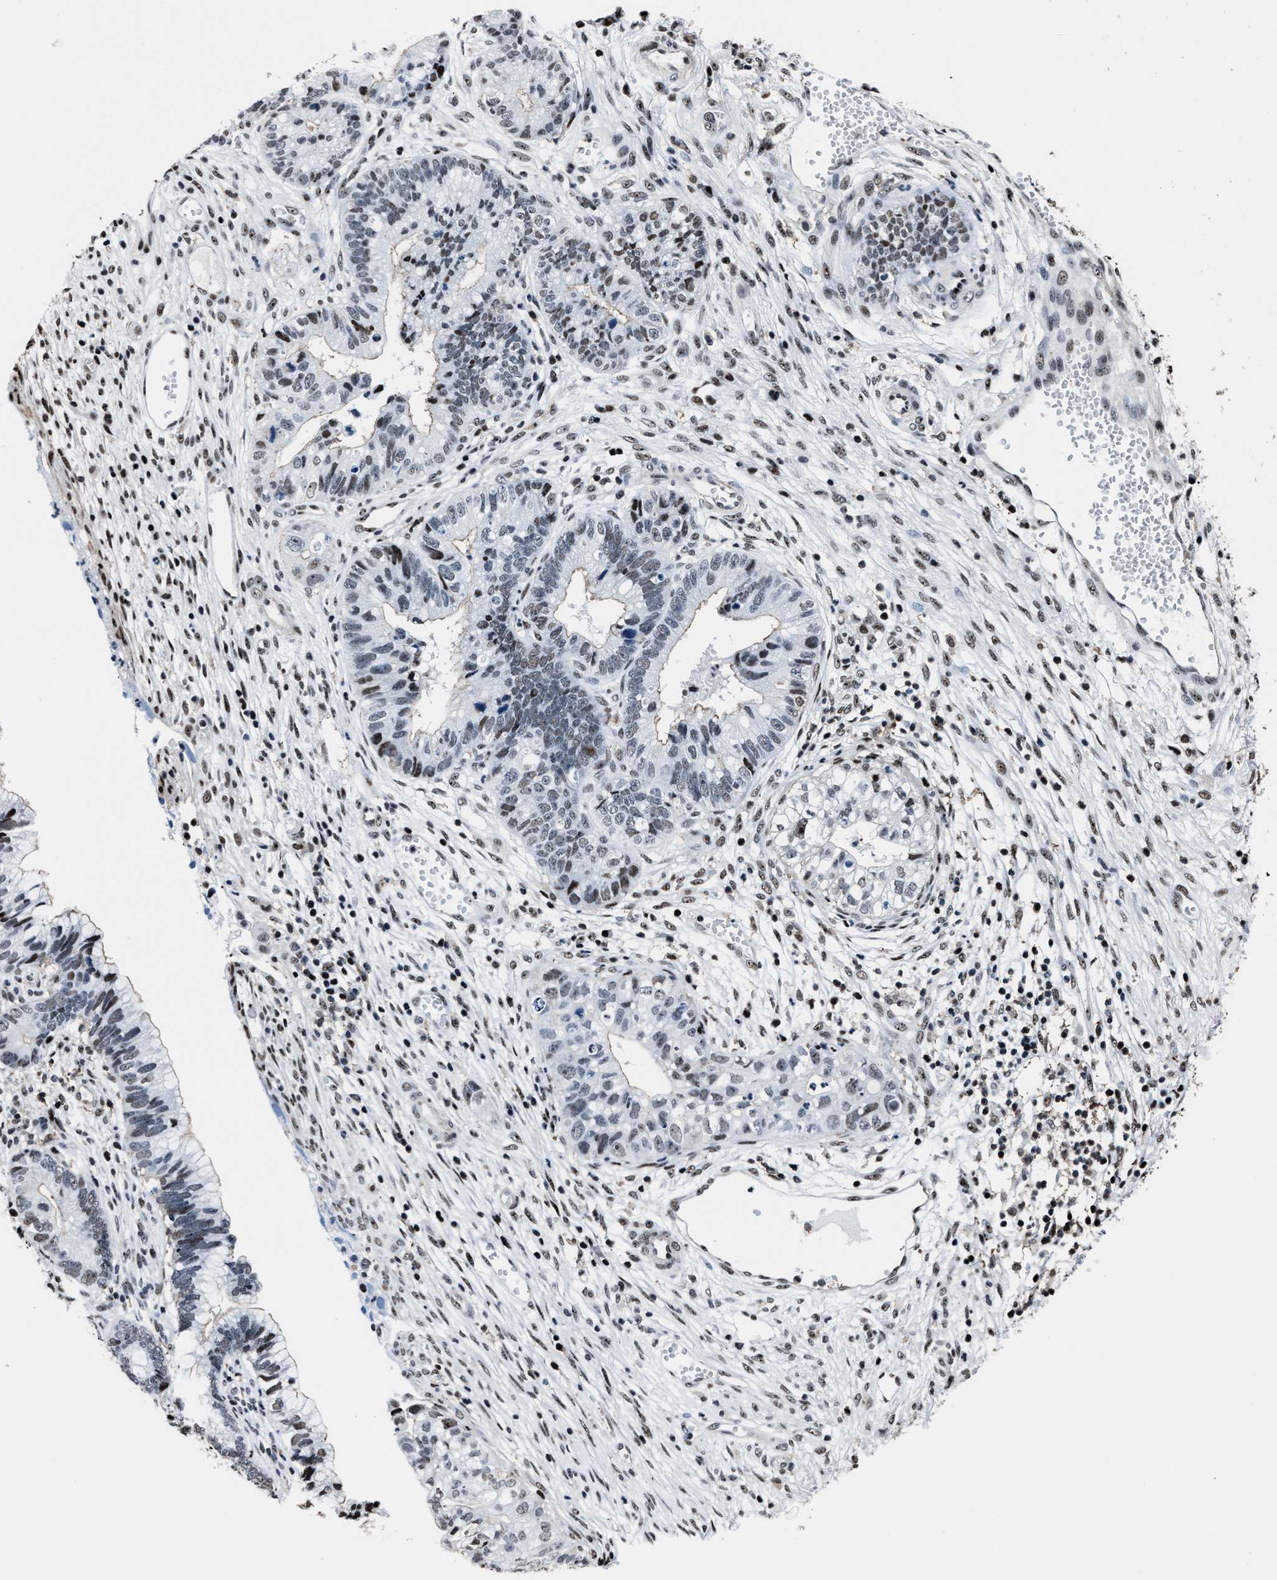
{"staining": {"intensity": "moderate", "quantity": "<25%", "location": "nuclear"}, "tissue": "cervical cancer", "cell_type": "Tumor cells", "image_type": "cancer", "snomed": [{"axis": "morphology", "description": "Adenocarcinoma, NOS"}, {"axis": "topography", "description": "Cervix"}], "caption": "Protein staining by IHC shows moderate nuclear staining in about <25% of tumor cells in cervical cancer (adenocarcinoma). (DAB IHC with brightfield microscopy, high magnification).", "gene": "PPIE", "patient": {"sex": "female", "age": 44}}